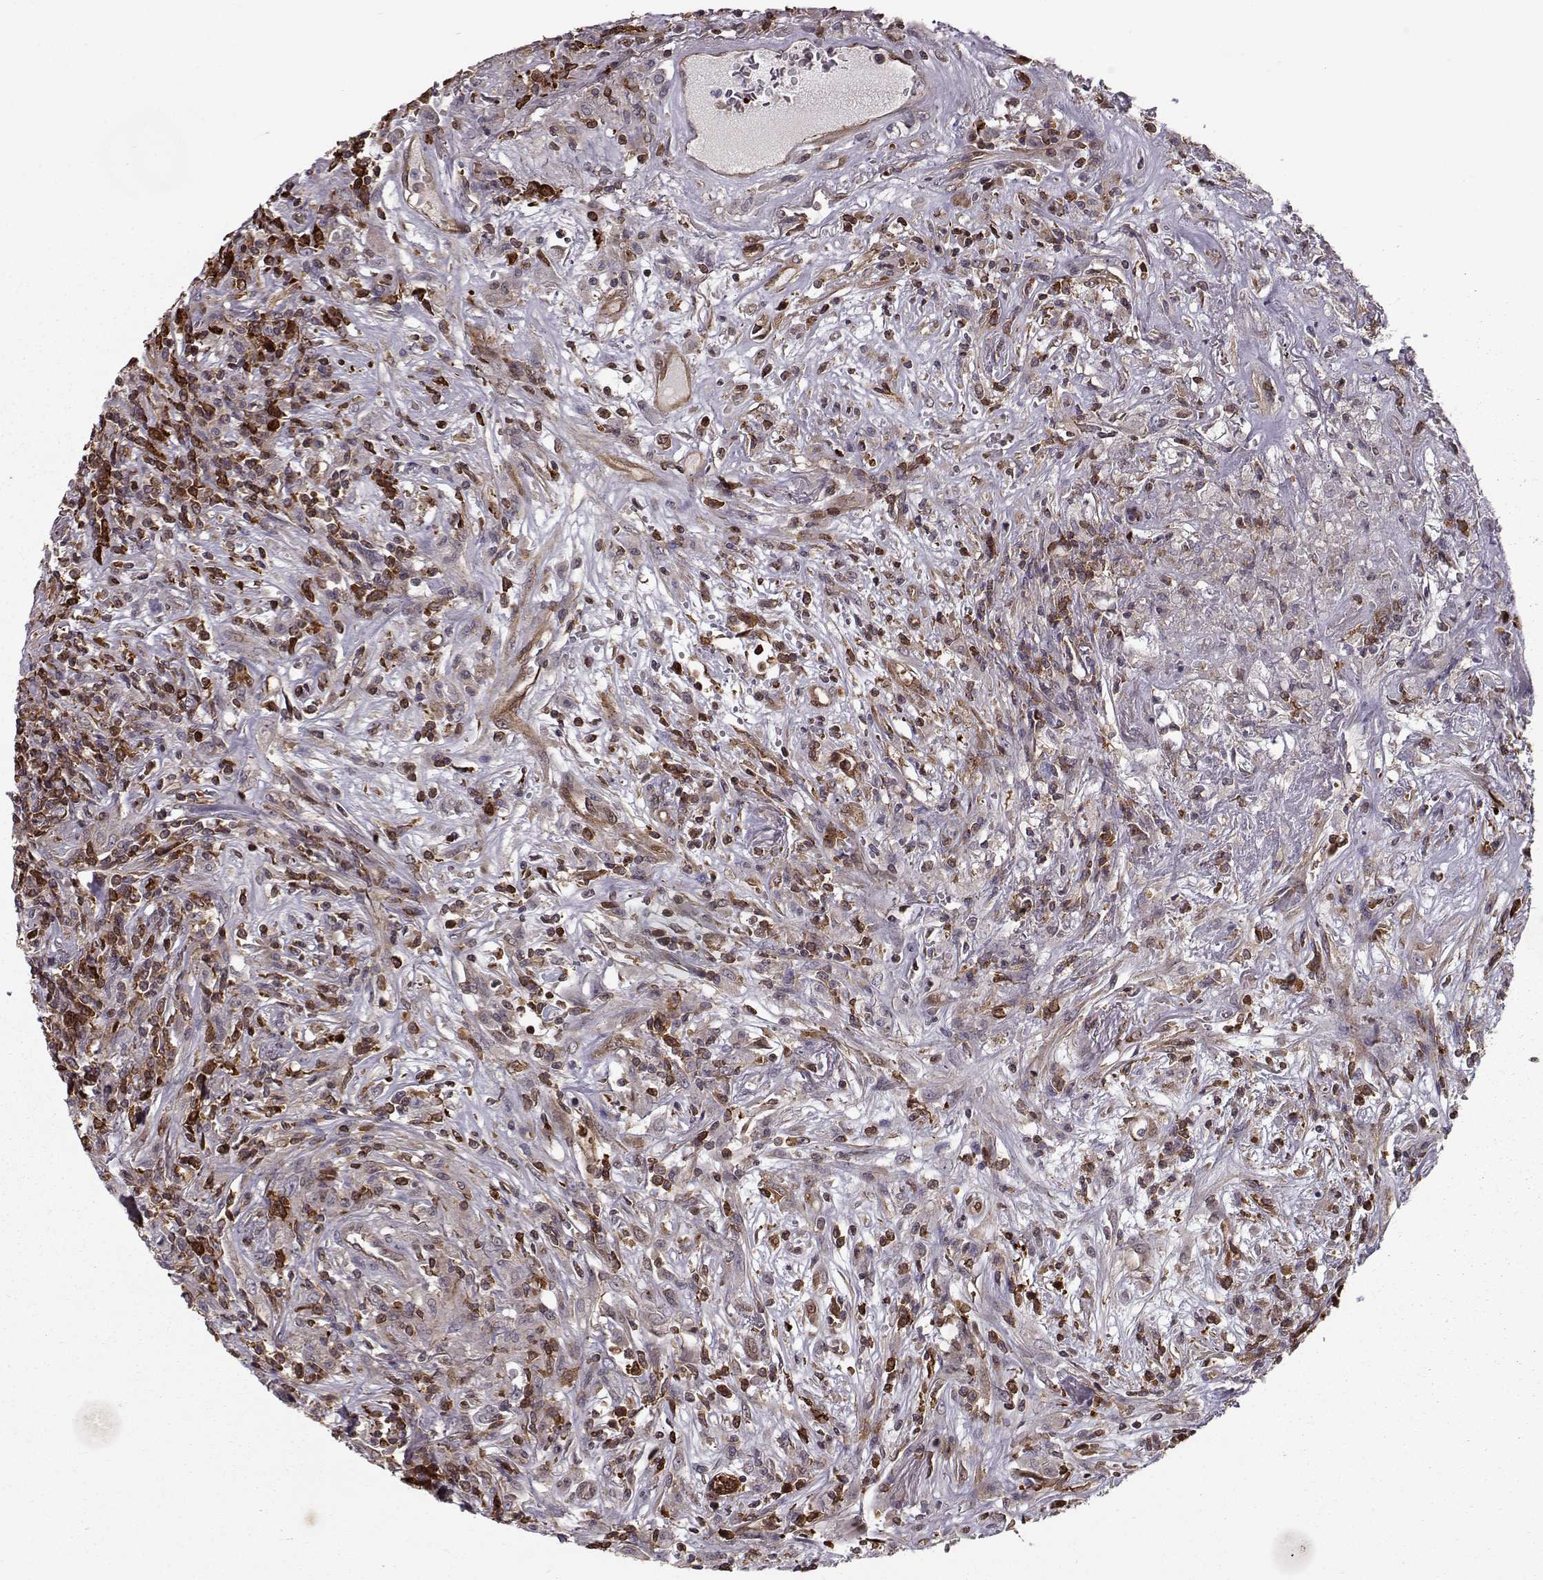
{"staining": {"intensity": "strong", "quantity": ">75%", "location": "cytoplasmic/membranous"}, "tissue": "lymphoma", "cell_type": "Tumor cells", "image_type": "cancer", "snomed": [{"axis": "morphology", "description": "Malignant lymphoma, non-Hodgkin's type, High grade"}, {"axis": "topography", "description": "Lung"}], "caption": "This photomicrograph displays immunohistochemistry (IHC) staining of human lymphoma, with high strong cytoplasmic/membranous expression in about >75% of tumor cells.", "gene": "RANBP1", "patient": {"sex": "male", "age": 79}}